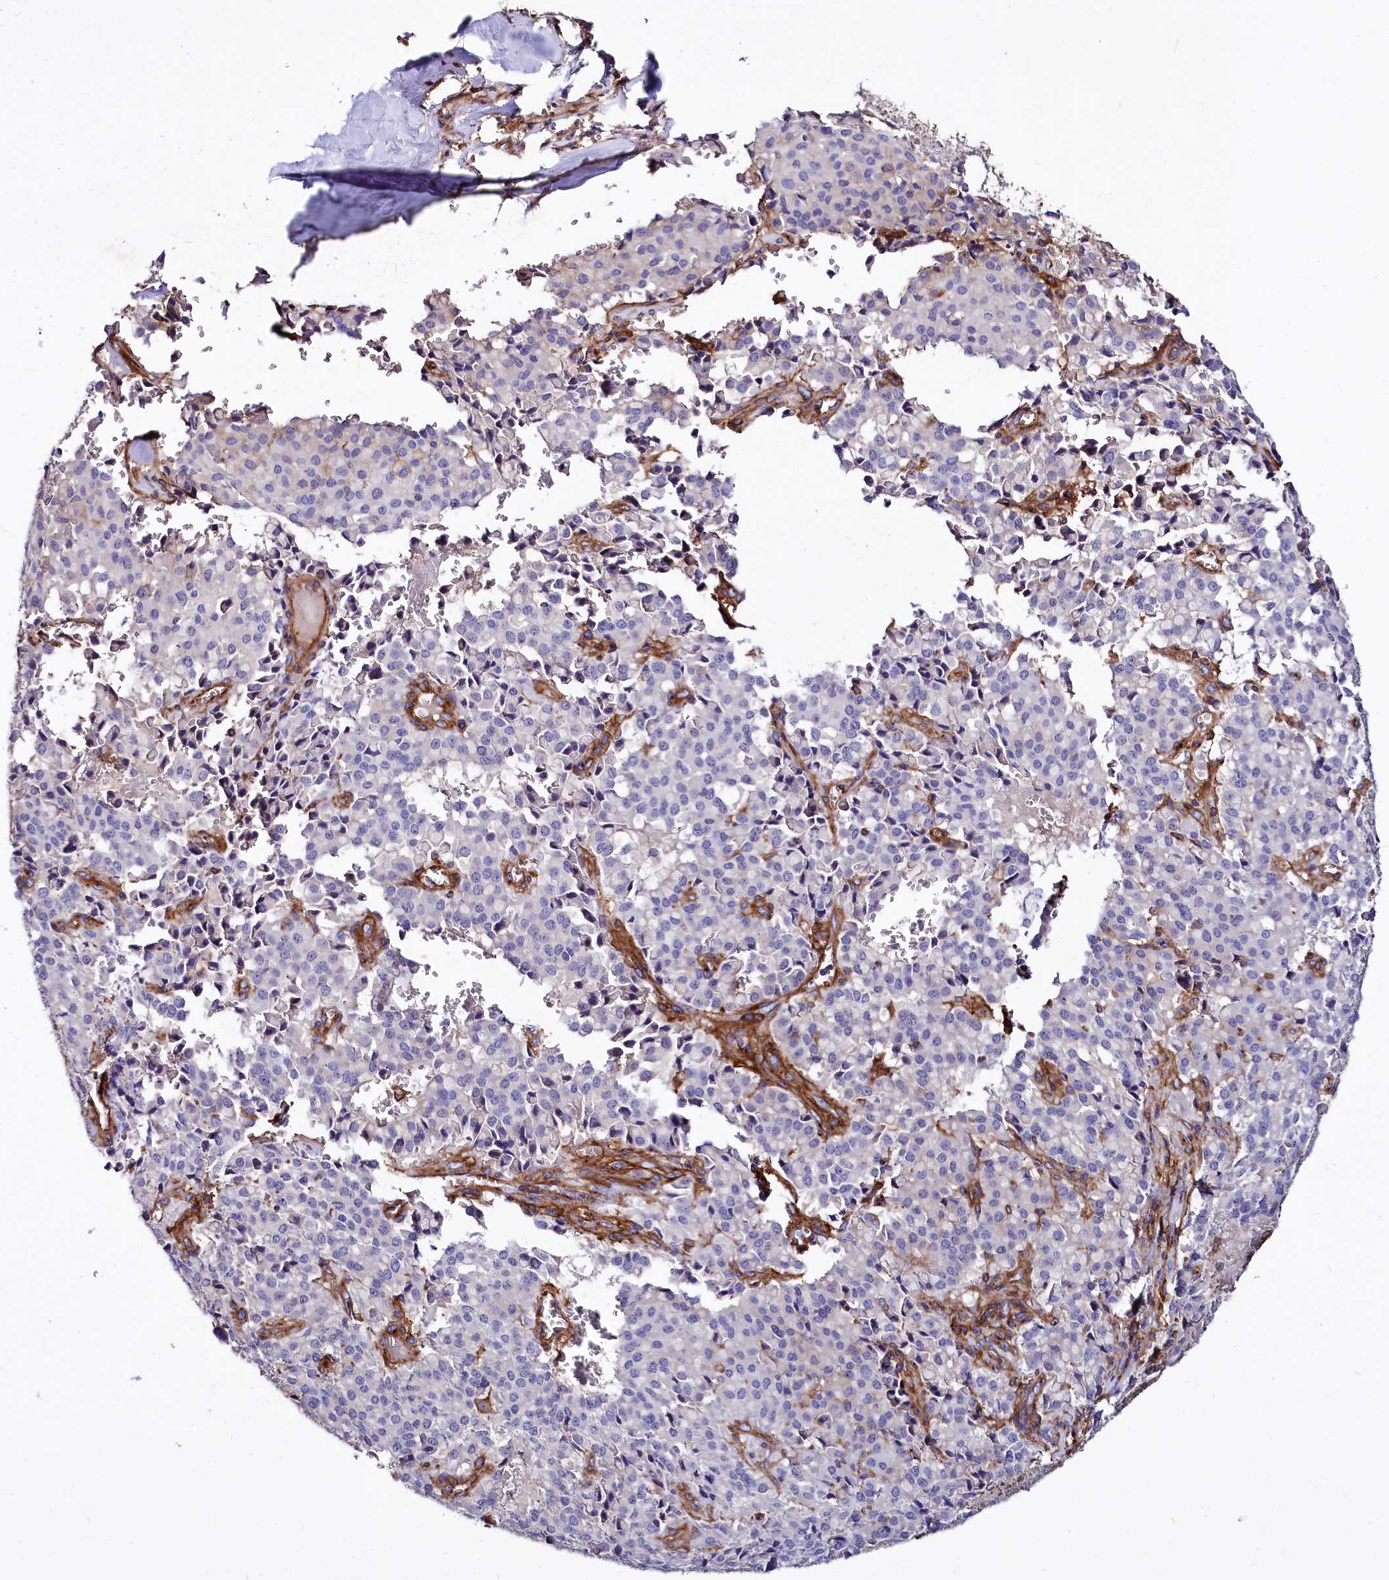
{"staining": {"intensity": "negative", "quantity": "none", "location": "none"}, "tissue": "pancreatic cancer", "cell_type": "Tumor cells", "image_type": "cancer", "snomed": [{"axis": "morphology", "description": "Adenocarcinoma, NOS"}, {"axis": "topography", "description": "Pancreas"}], "caption": "Human pancreatic cancer (adenocarcinoma) stained for a protein using immunohistochemistry (IHC) demonstrates no expression in tumor cells.", "gene": "ANO6", "patient": {"sex": "male", "age": 65}}